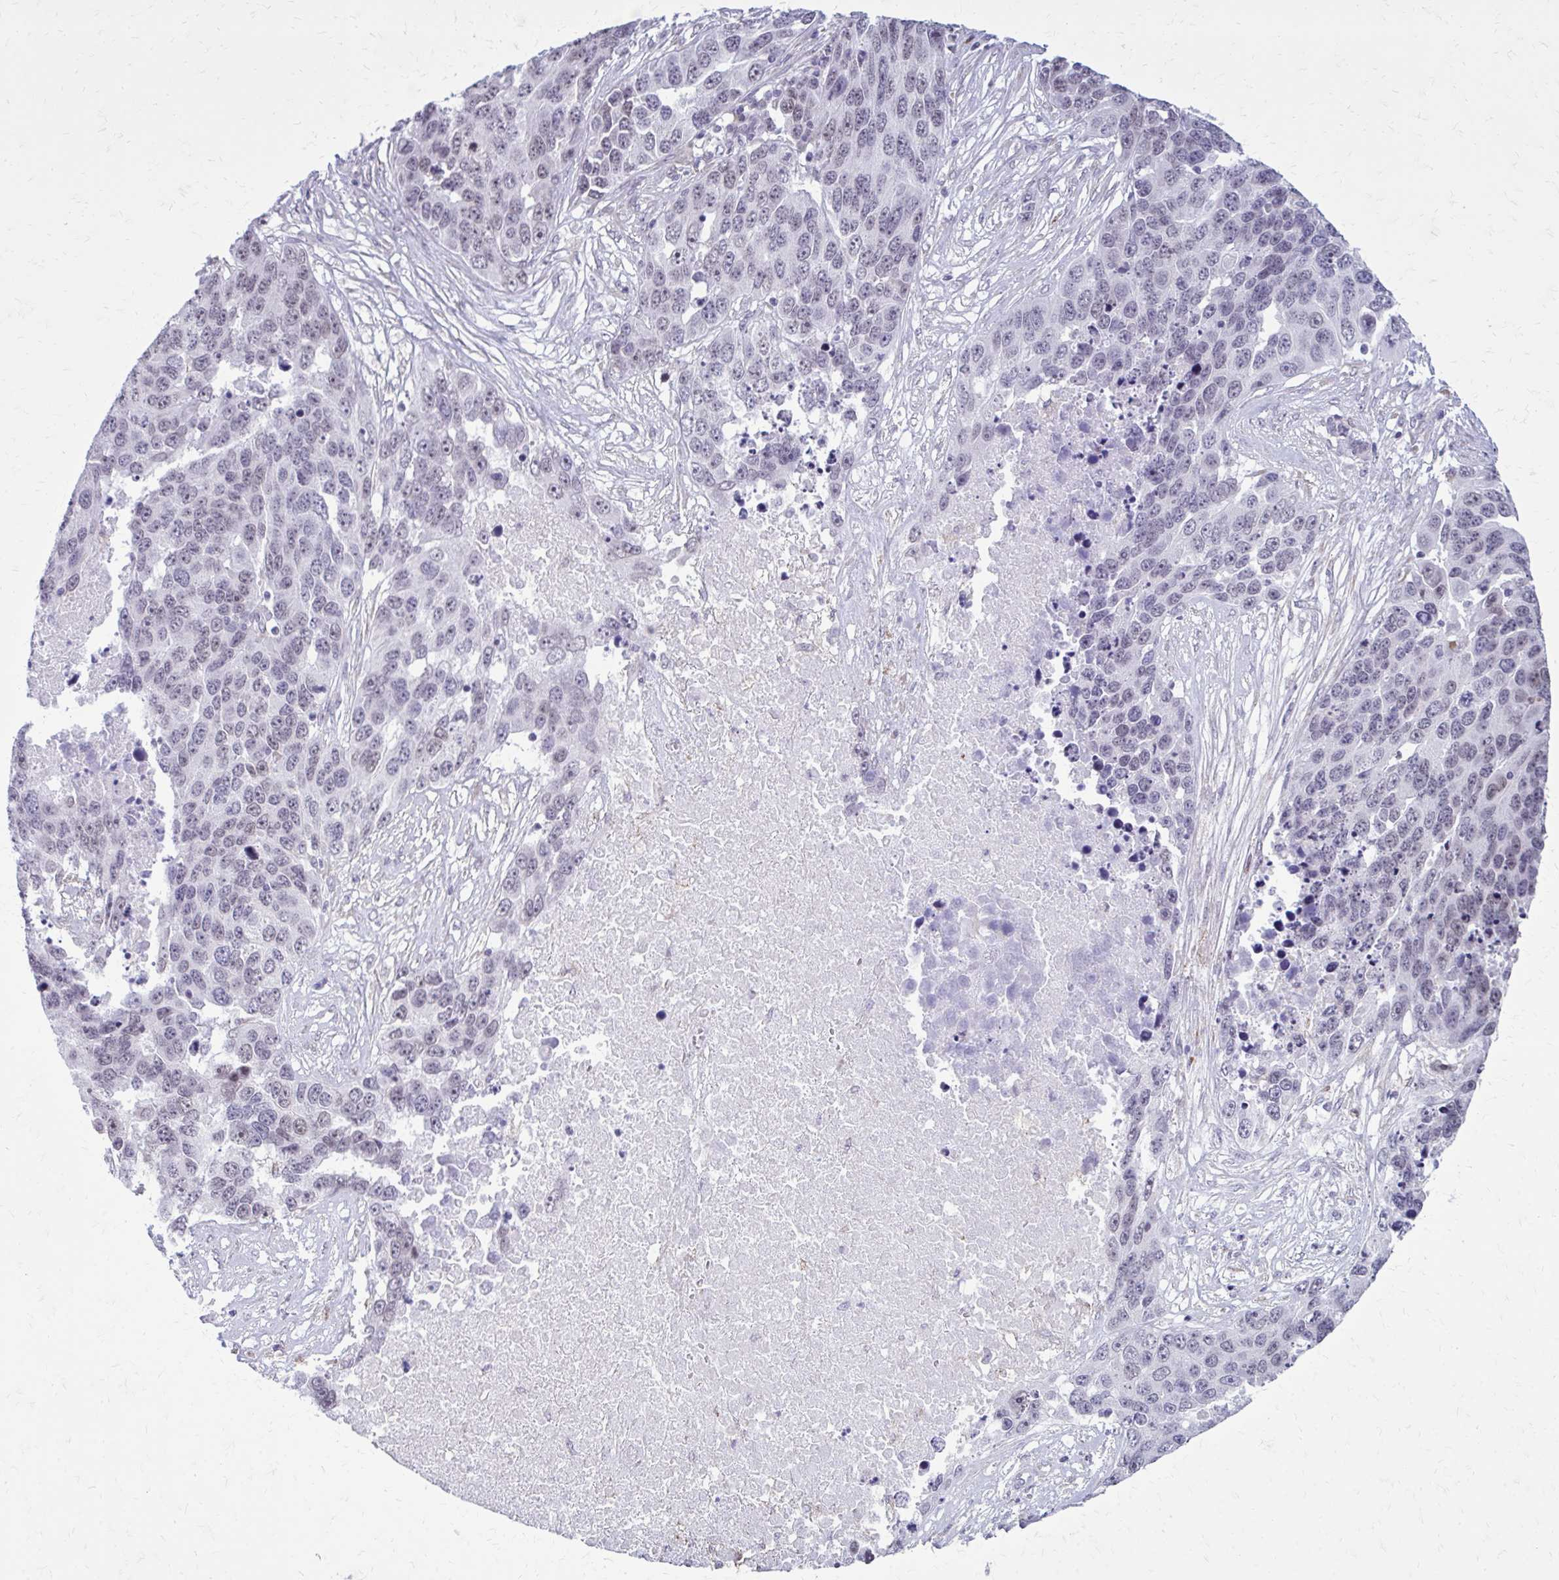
{"staining": {"intensity": "weak", "quantity": "<25%", "location": "nuclear"}, "tissue": "ovarian cancer", "cell_type": "Tumor cells", "image_type": "cancer", "snomed": [{"axis": "morphology", "description": "Cystadenocarcinoma, serous, NOS"}, {"axis": "topography", "description": "Ovary"}], "caption": "This is an immunohistochemistry image of serous cystadenocarcinoma (ovarian). There is no positivity in tumor cells.", "gene": "PROSER1", "patient": {"sex": "female", "age": 76}}